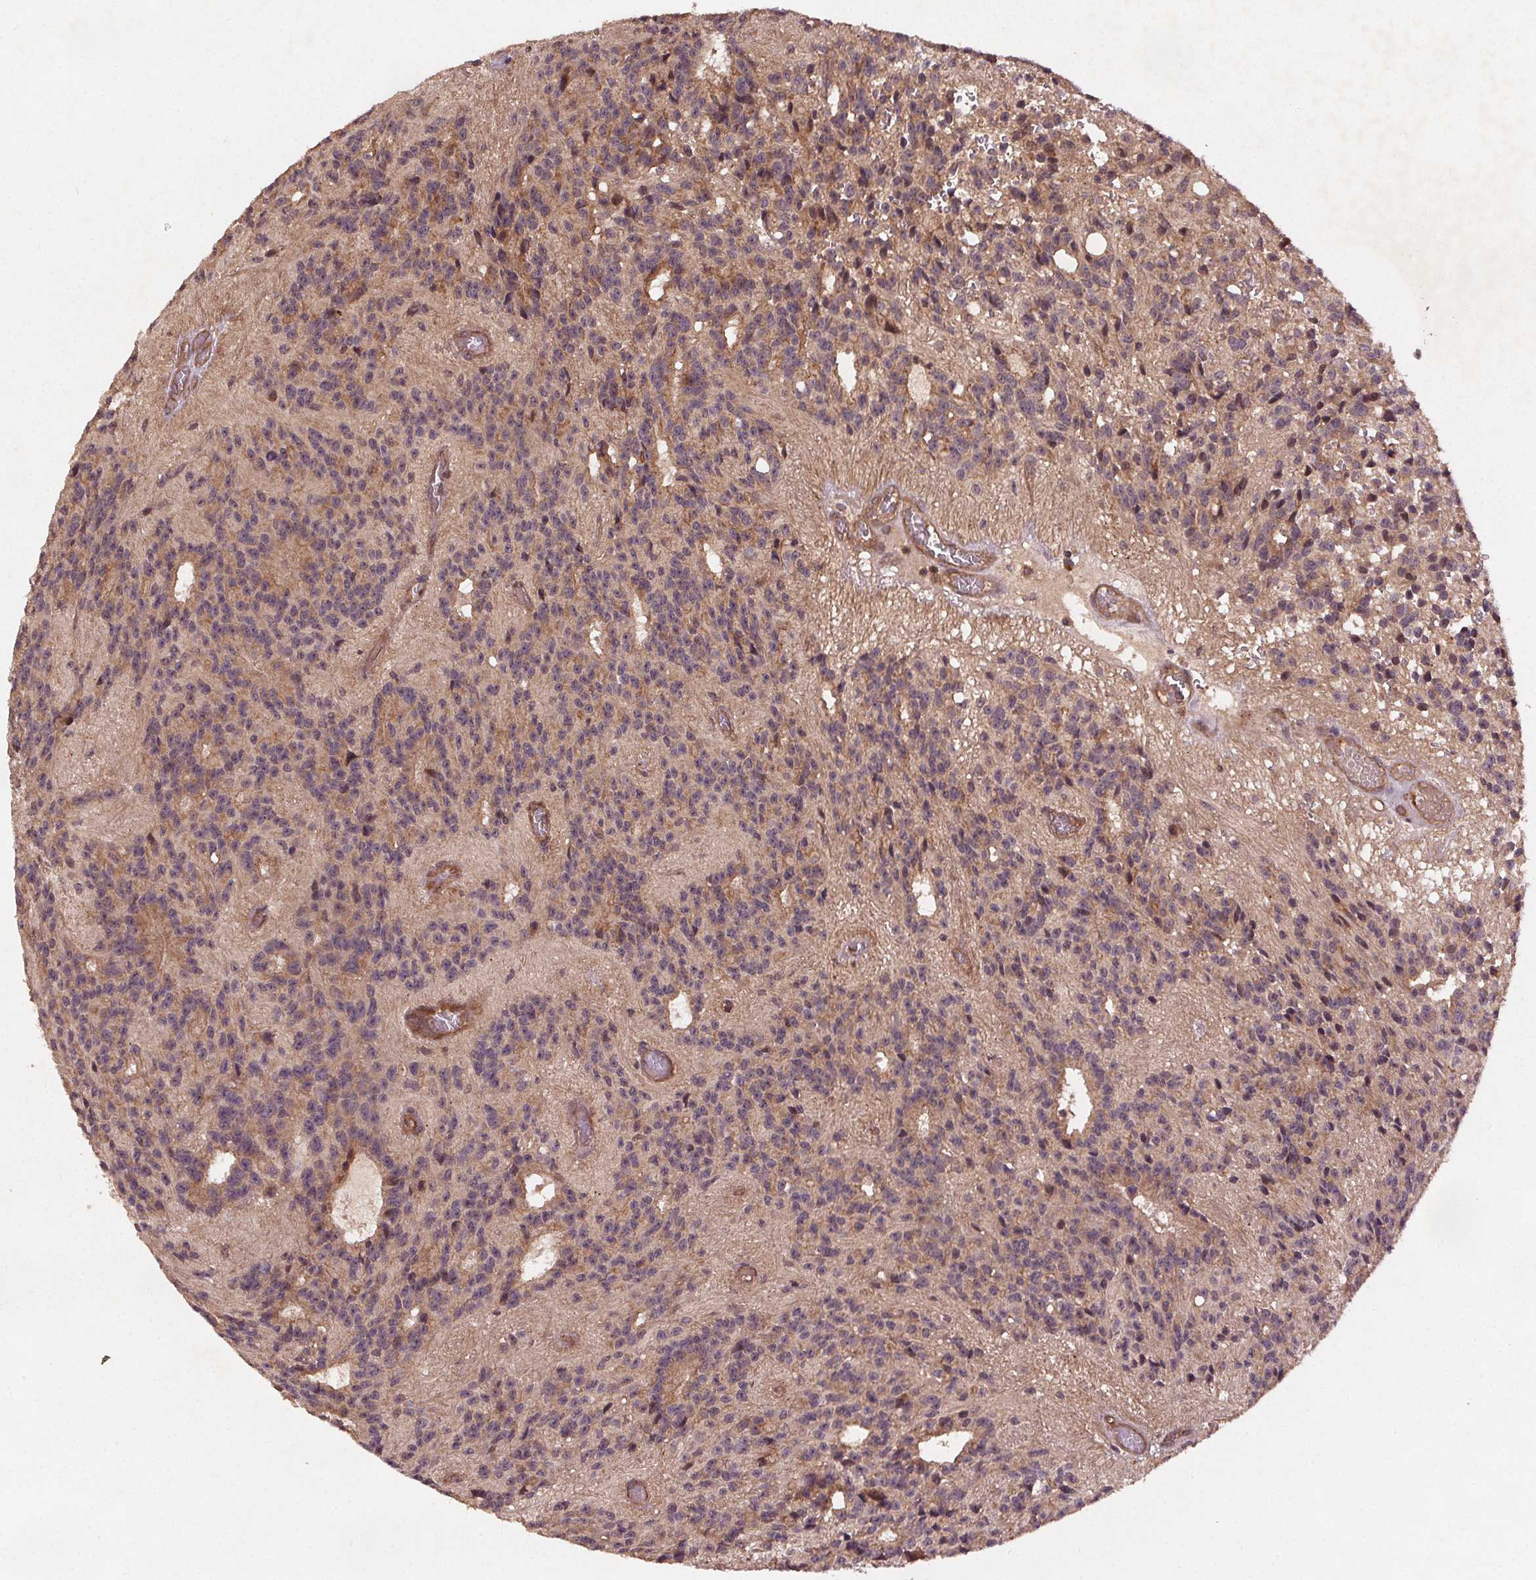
{"staining": {"intensity": "moderate", "quantity": "<25%", "location": "cytoplasmic/membranous"}, "tissue": "glioma", "cell_type": "Tumor cells", "image_type": "cancer", "snomed": [{"axis": "morphology", "description": "Glioma, malignant, Low grade"}, {"axis": "topography", "description": "Brain"}], "caption": "A histopathology image of human glioma stained for a protein demonstrates moderate cytoplasmic/membranous brown staining in tumor cells.", "gene": "SEC14L2", "patient": {"sex": "male", "age": 31}}